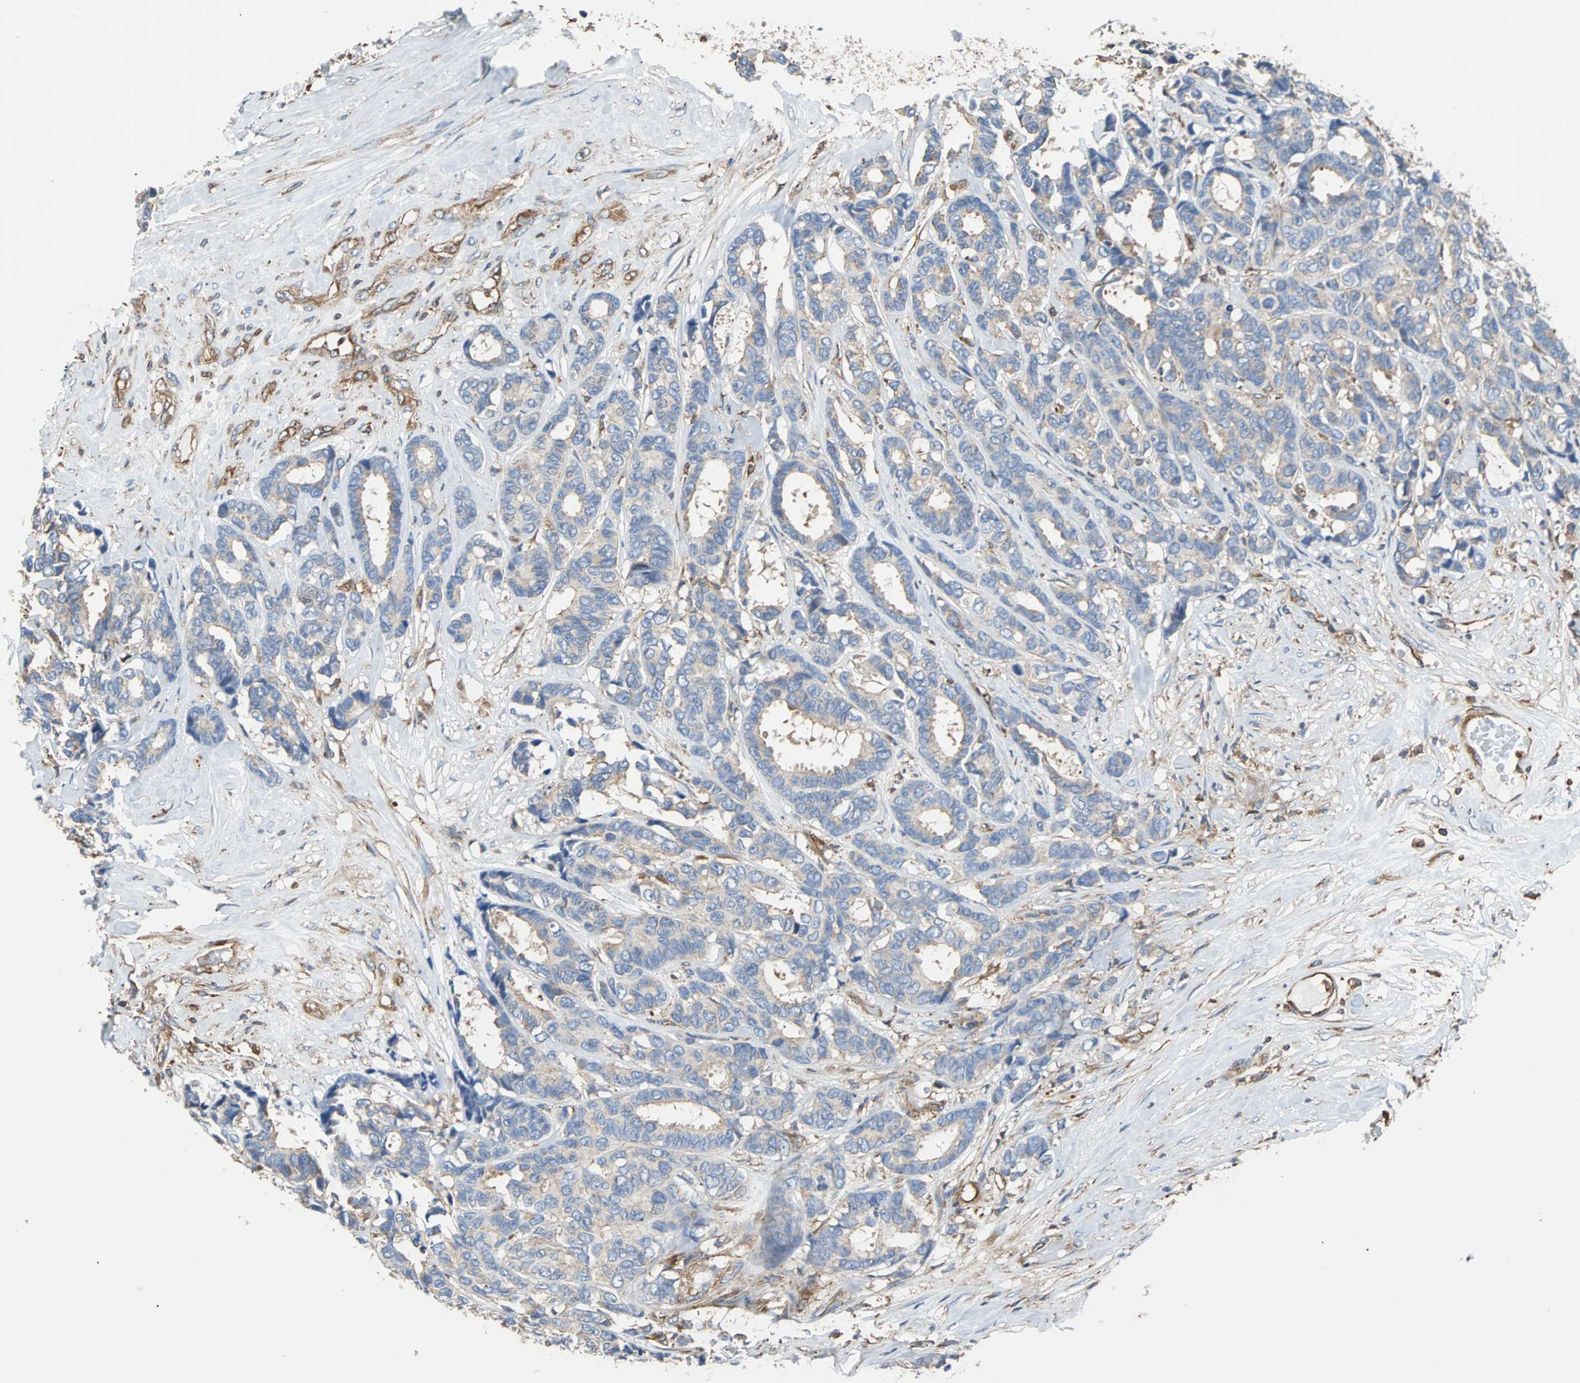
{"staining": {"intensity": "weak", "quantity": ">75%", "location": "cytoplasmic/membranous"}, "tissue": "breast cancer", "cell_type": "Tumor cells", "image_type": "cancer", "snomed": [{"axis": "morphology", "description": "Duct carcinoma"}, {"axis": "topography", "description": "Breast"}], "caption": "The histopathology image reveals immunohistochemical staining of infiltrating ductal carcinoma (breast). There is weak cytoplasmic/membranous positivity is identified in about >75% of tumor cells. The protein is stained brown, and the nuclei are stained in blue (DAB (3,3'-diaminobenzidine) IHC with brightfield microscopy, high magnification).", "gene": "PLCG2", "patient": {"sex": "female", "age": 87}}